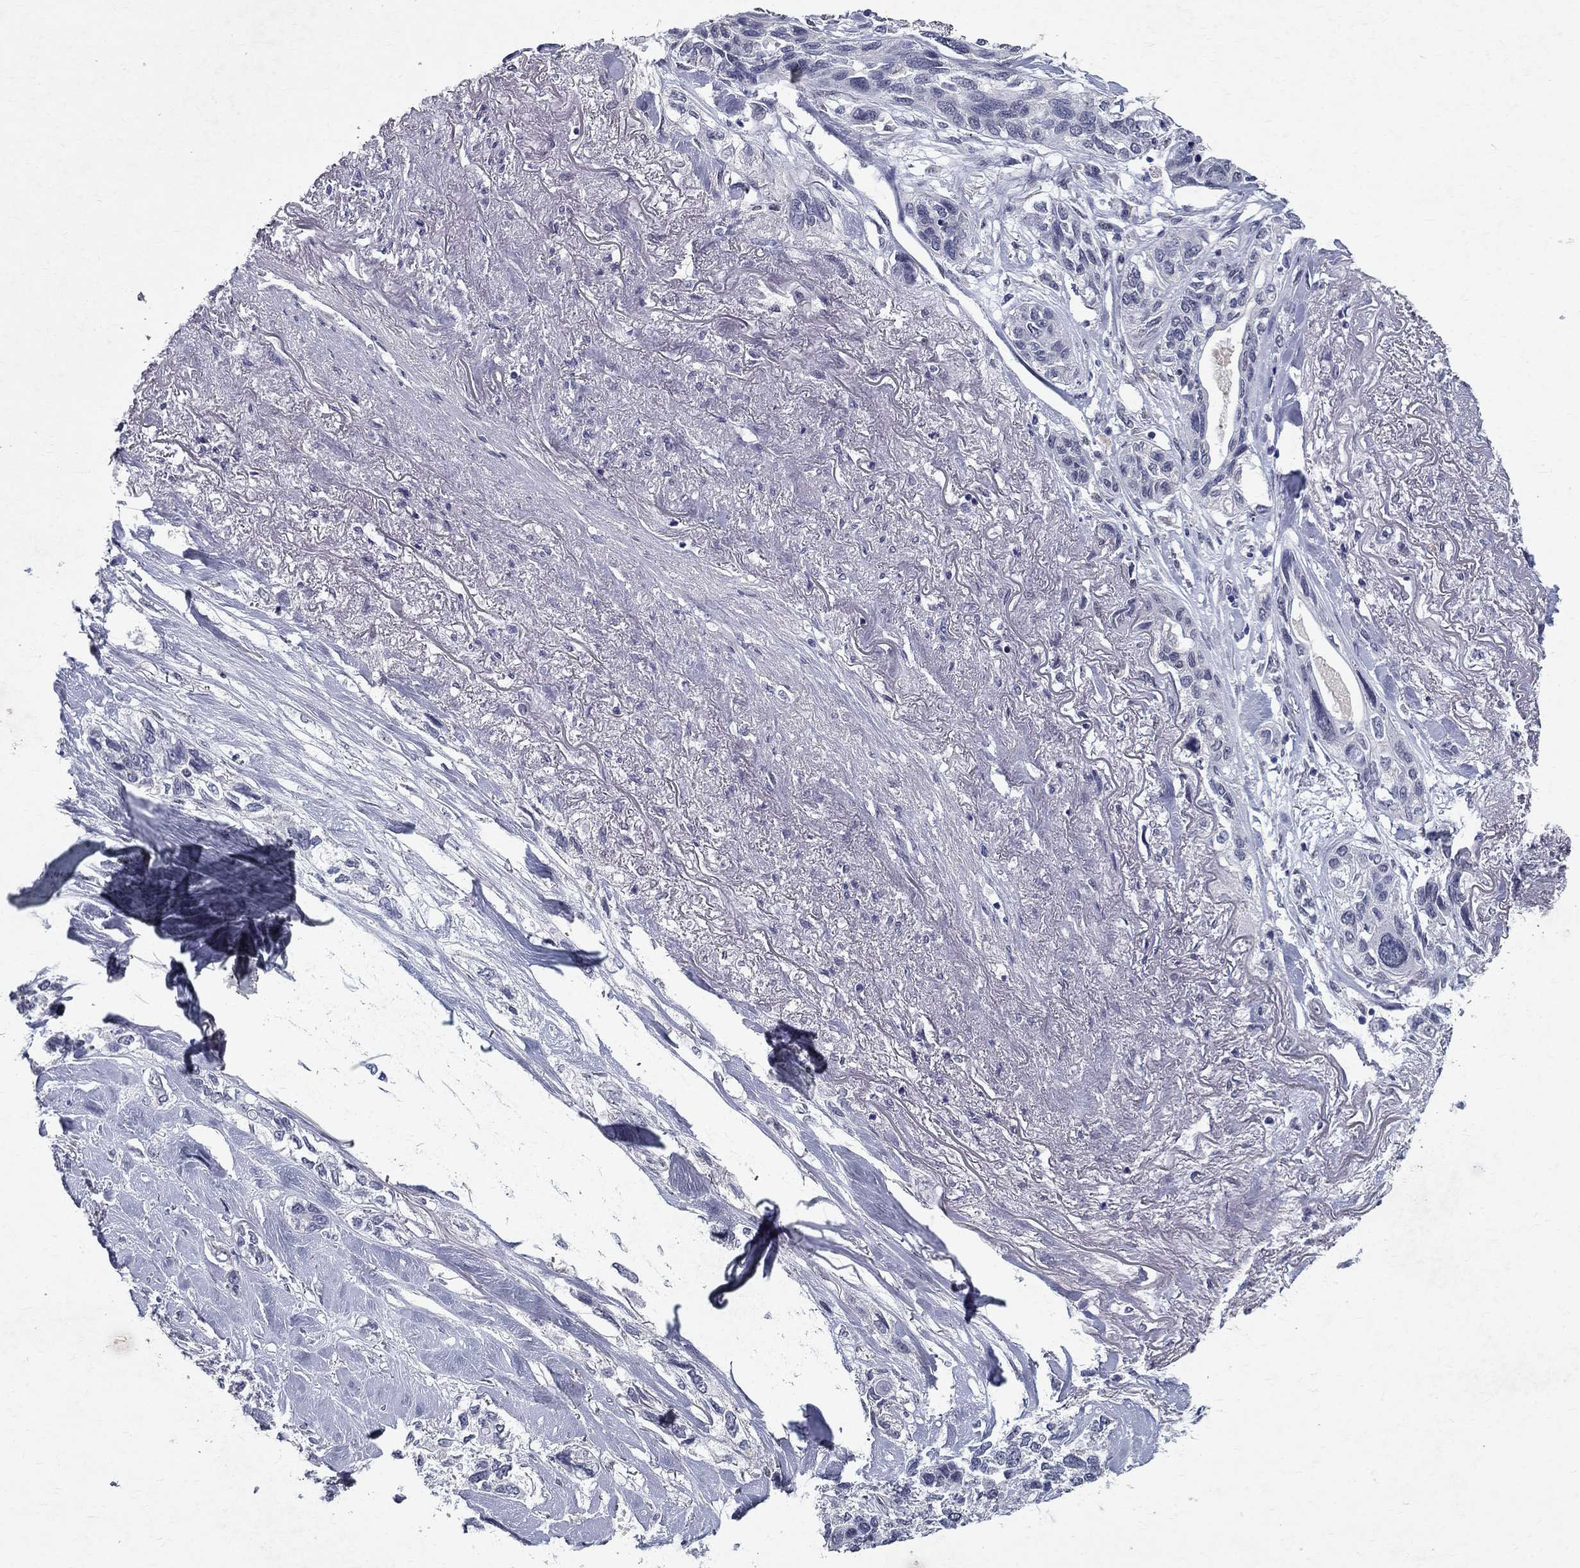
{"staining": {"intensity": "negative", "quantity": "none", "location": "none"}, "tissue": "lung cancer", "cell_type": "Tumor cells", "image_type": "cancer", "snomed": [{"axis": "morphology", "description": "Squamous cell carcinoma, NOS"}, {"axis": "topography", "description": "Lung"}], "caption": "The histopathology image exhibits no staining of tumor cells in lung squamous cell carcinoma. (Brightfield microscopy of DAB immunohistochemistry (IHC) at high magnification).", "gene": "RBFOX1", "patient": {"sex": "female", "age": 70}}